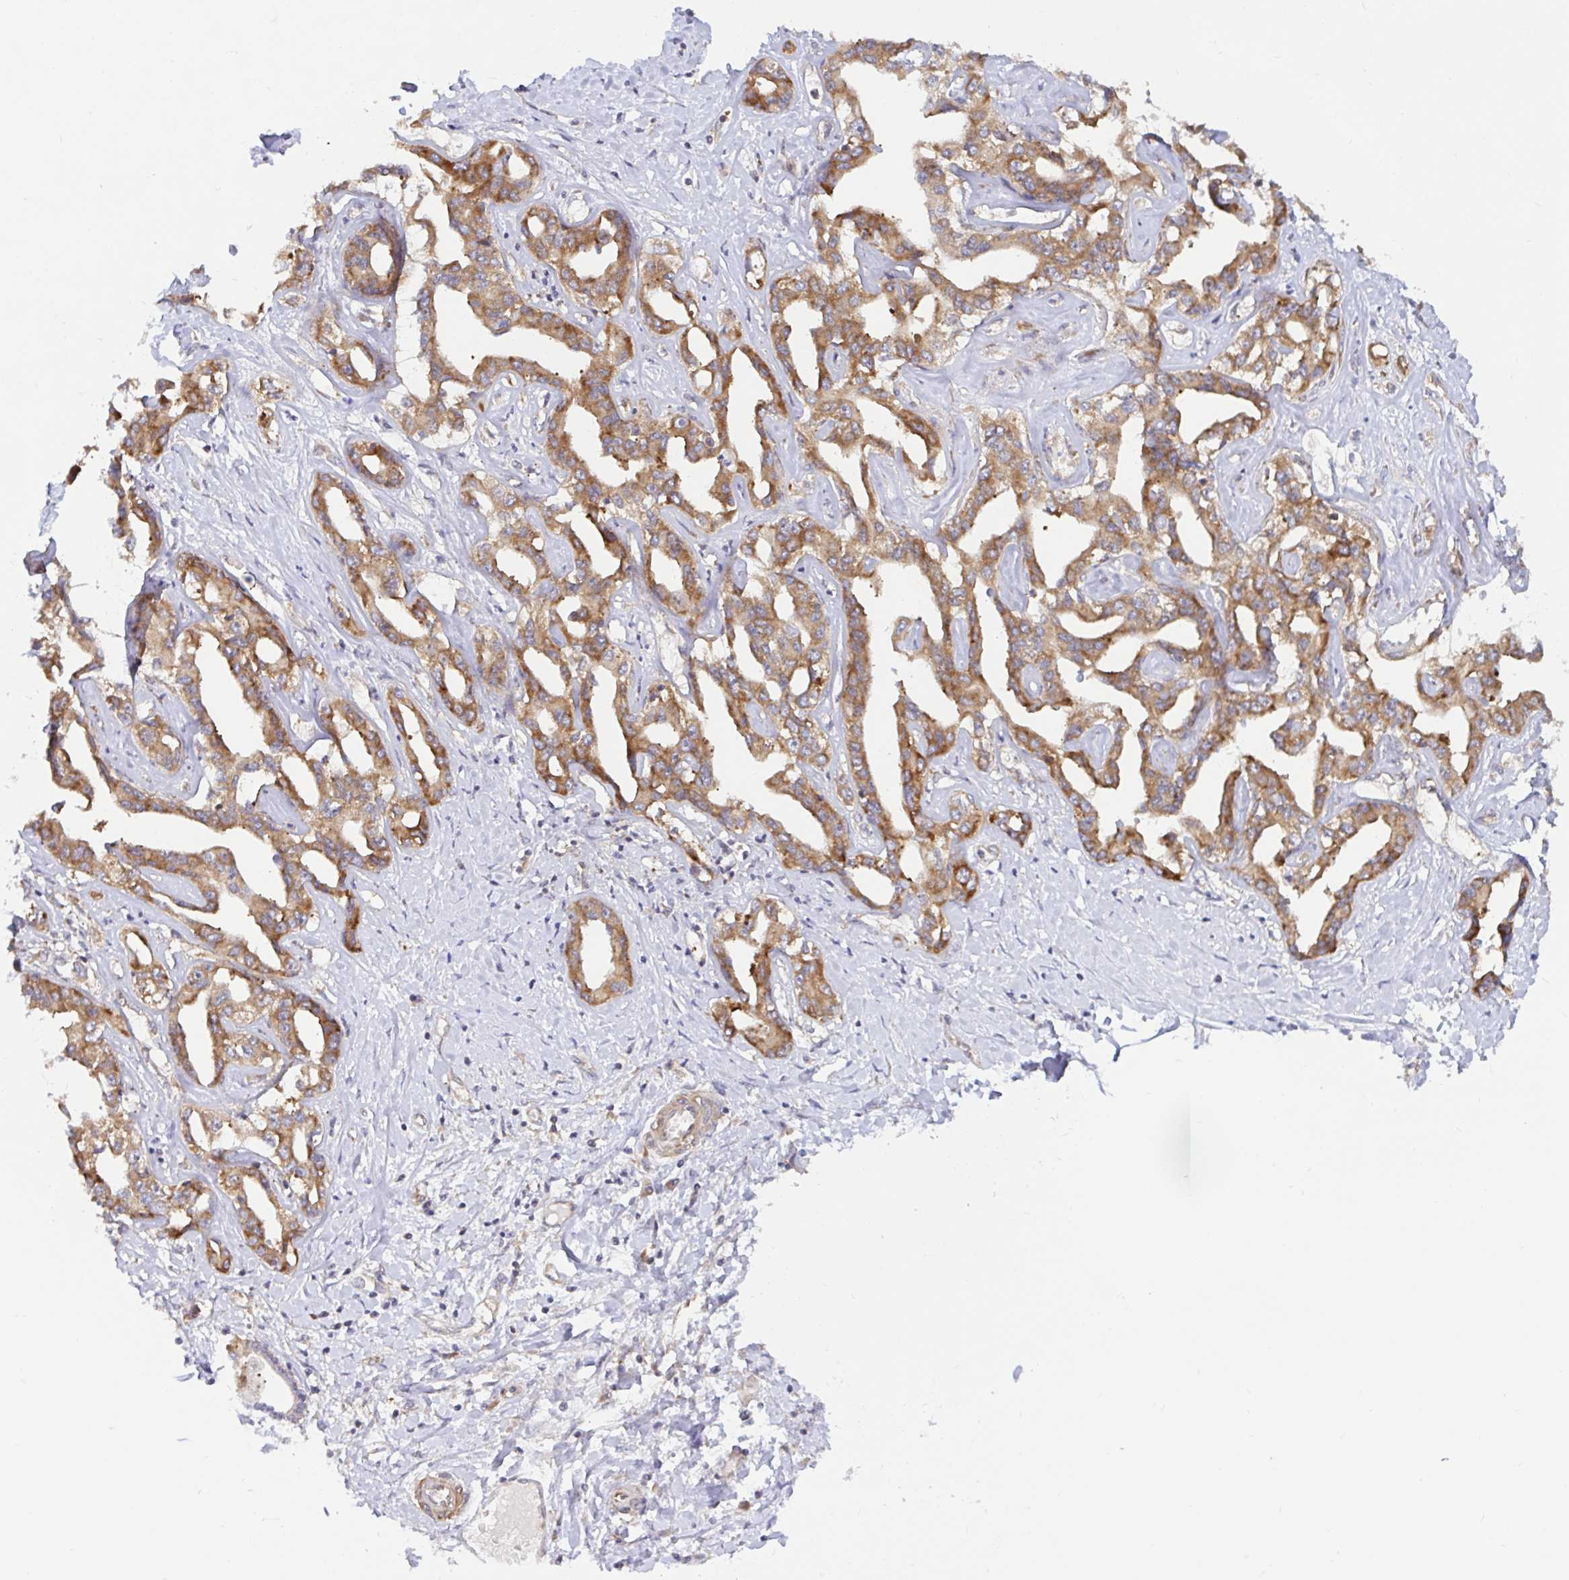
{"staining": {"intensity": "moderate", "quantity": ">75%", "location": "cytoplasmic/membranous"}, "tissue": "liver cancer", "cell_type": "Tumor cells", "image_type": "cancer", "snomed": [{"axis": "morphology", "description": "Cholangiocarcinoma"}, {"axis": "topography", "description": "Liver"}], "caption": "Immunohistochemistry micrograph of neoplastic tissue: human liver cholangiocarcinoma stained using immunohistochemistry reveals medium levels of moderate protein expression localized specifically in the cytoplasmic/membranous of tumor cells, appearing as a cytoplasmic/membranous brown color.", "gene": "LARP1", "patient": {"sex": "male", "age": 59}}